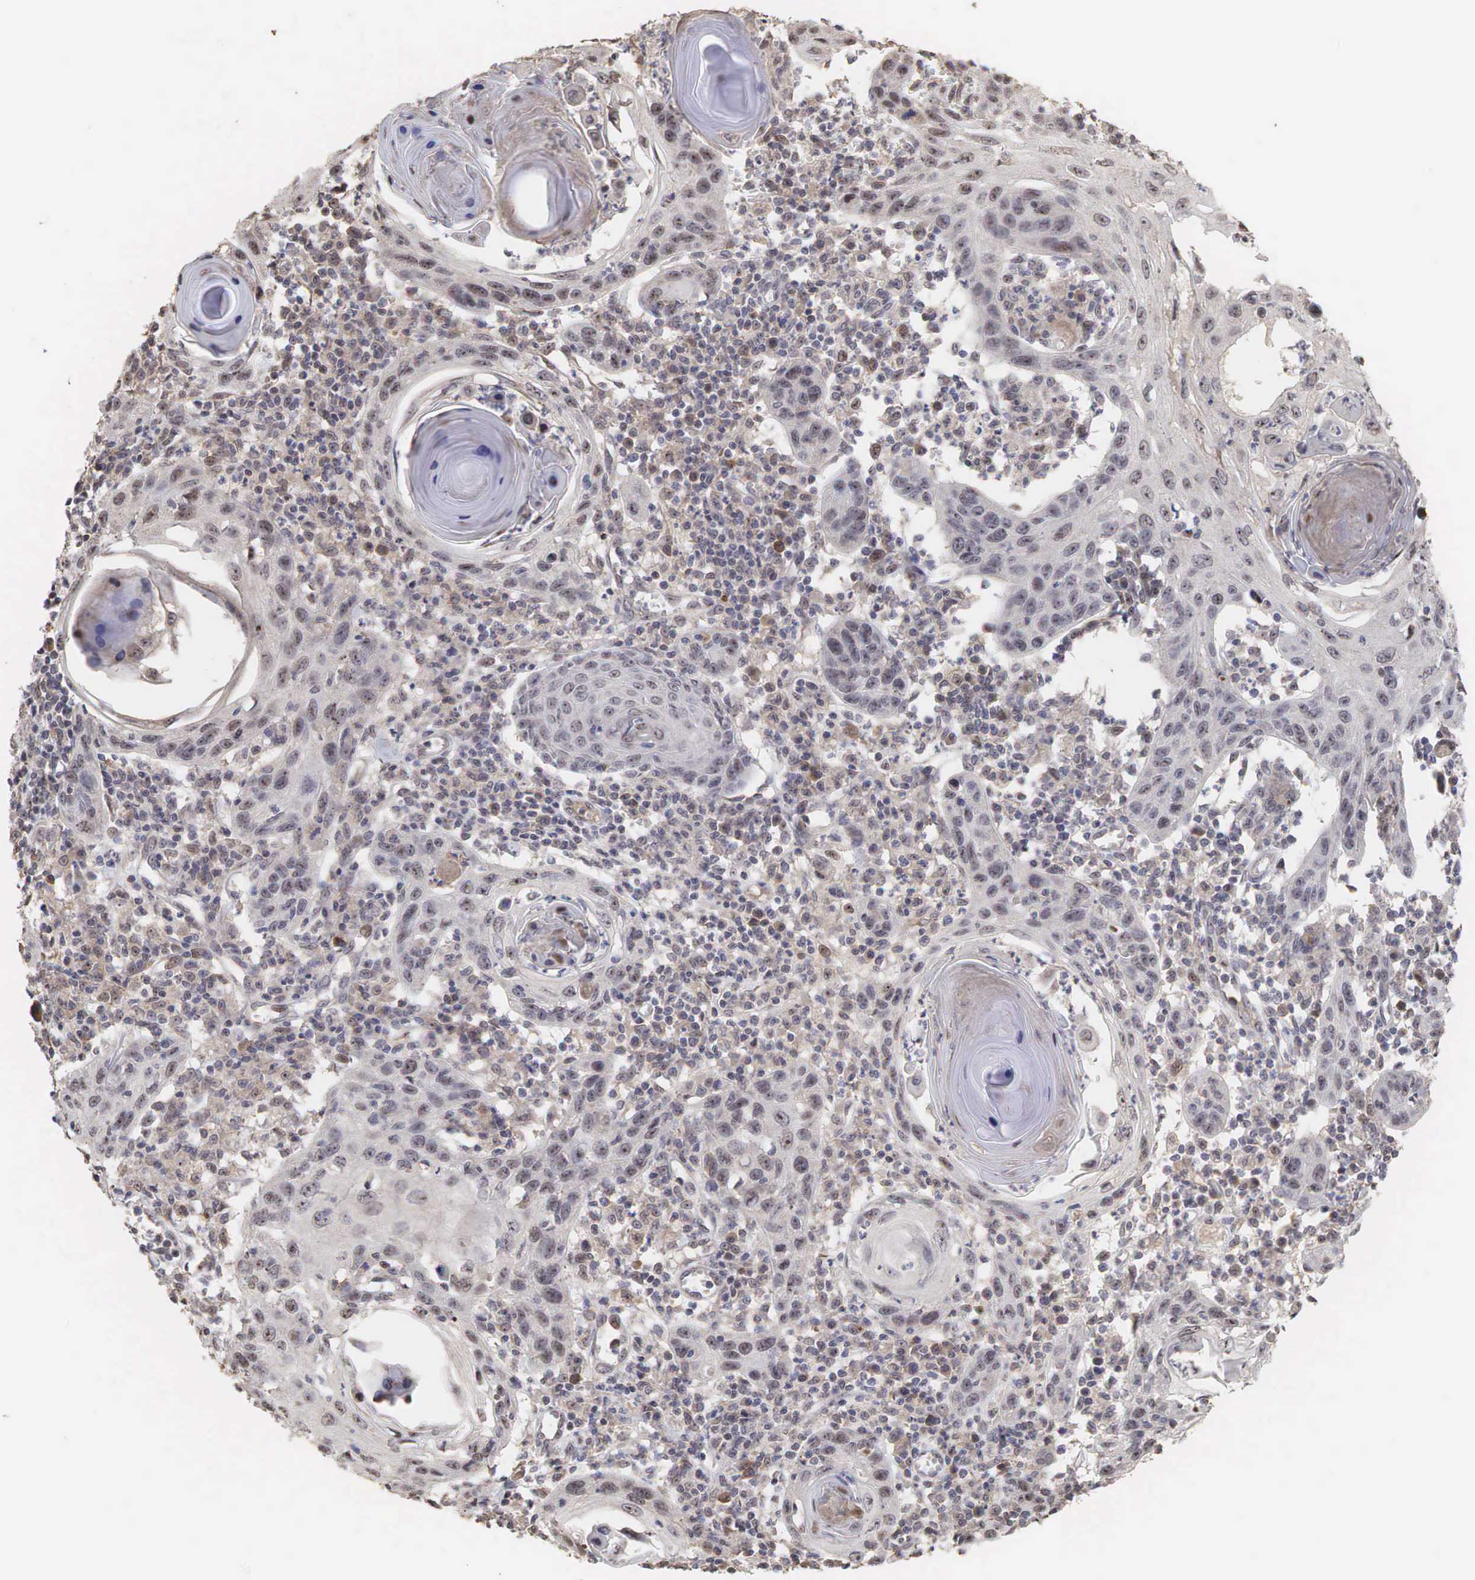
{"staining": {"intensity": "moderate", "quantity": "25%-75%", "location": "cytoplasmic/membranous,nuclear"}, "tissue": "skin cancer", "cell_type": "Tumor cells", "image_type": "cancer", "snomed": [{"axis": "morphology", "description": "Squamous cell carcinoma, NOS"}, {"axis": "topography", "description": "Skin"}], "caption": "Skin cancer (squamous cell carcinoma) stained for a protein exhibits moderate cytoplasmic/membranous and nuclear positivity in tumor cells.", "gene": "DKC1", "patient": {"sex": "female", "age": 74}}